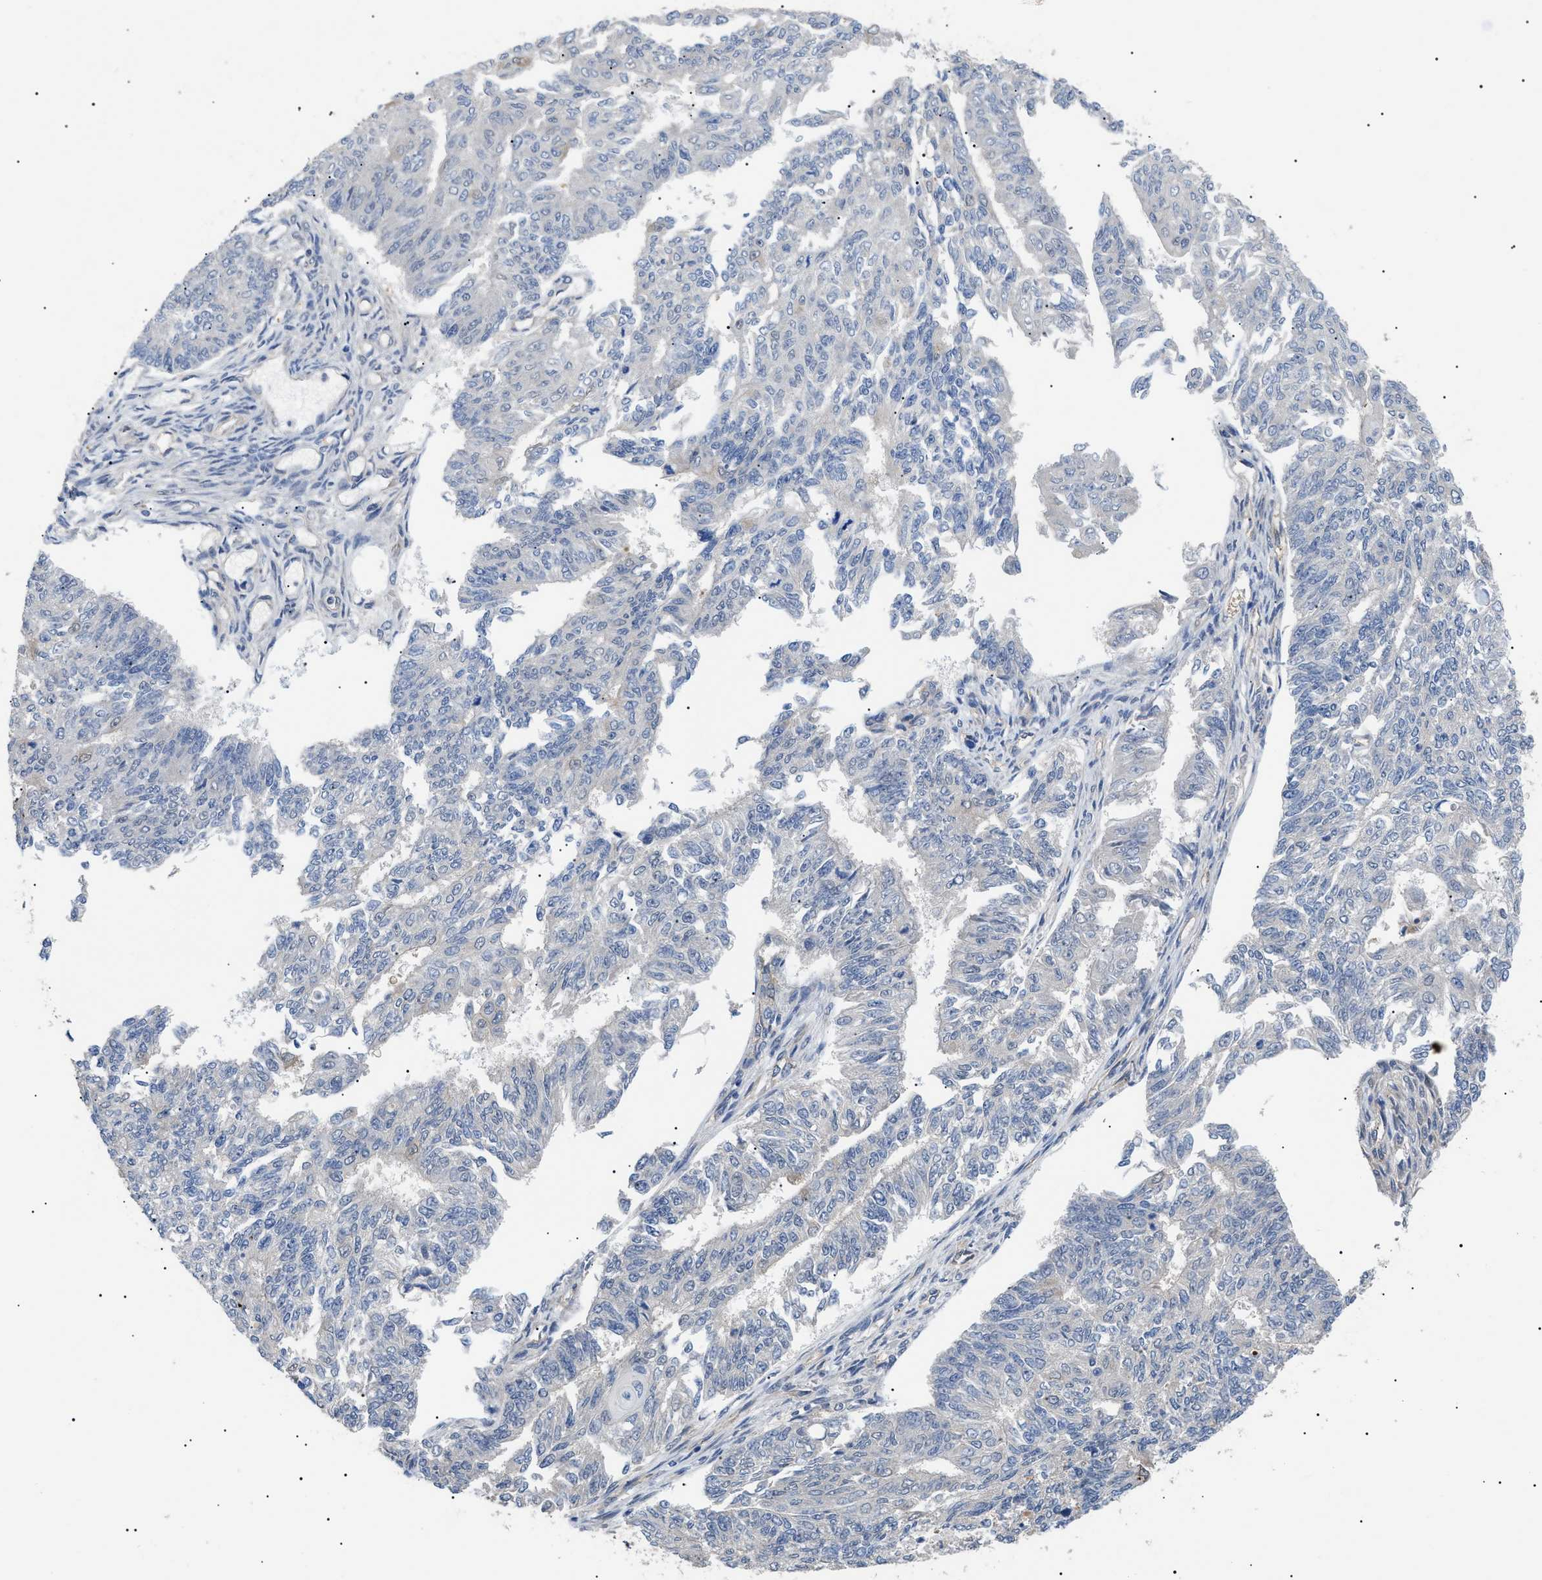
{"staining": {"intensity": "negative", "quantity": "none", "location": "none"}, "tissue": "endometrial cancer", "cell_type": "Tumor cells", "image_type": "cancer", "snomed": [{"axis": "morphology", "description": "Adenocarcinoma, NOS"}, {"axis": "topography", "description": "Endometrium"}], "caption": "This is a image of IHC staining of endometrial cancer (adenocarcinoma), which shows no expression in tumor cells.", "gene": "CRCP", "patient": {"sex": "female", "age": 32}}